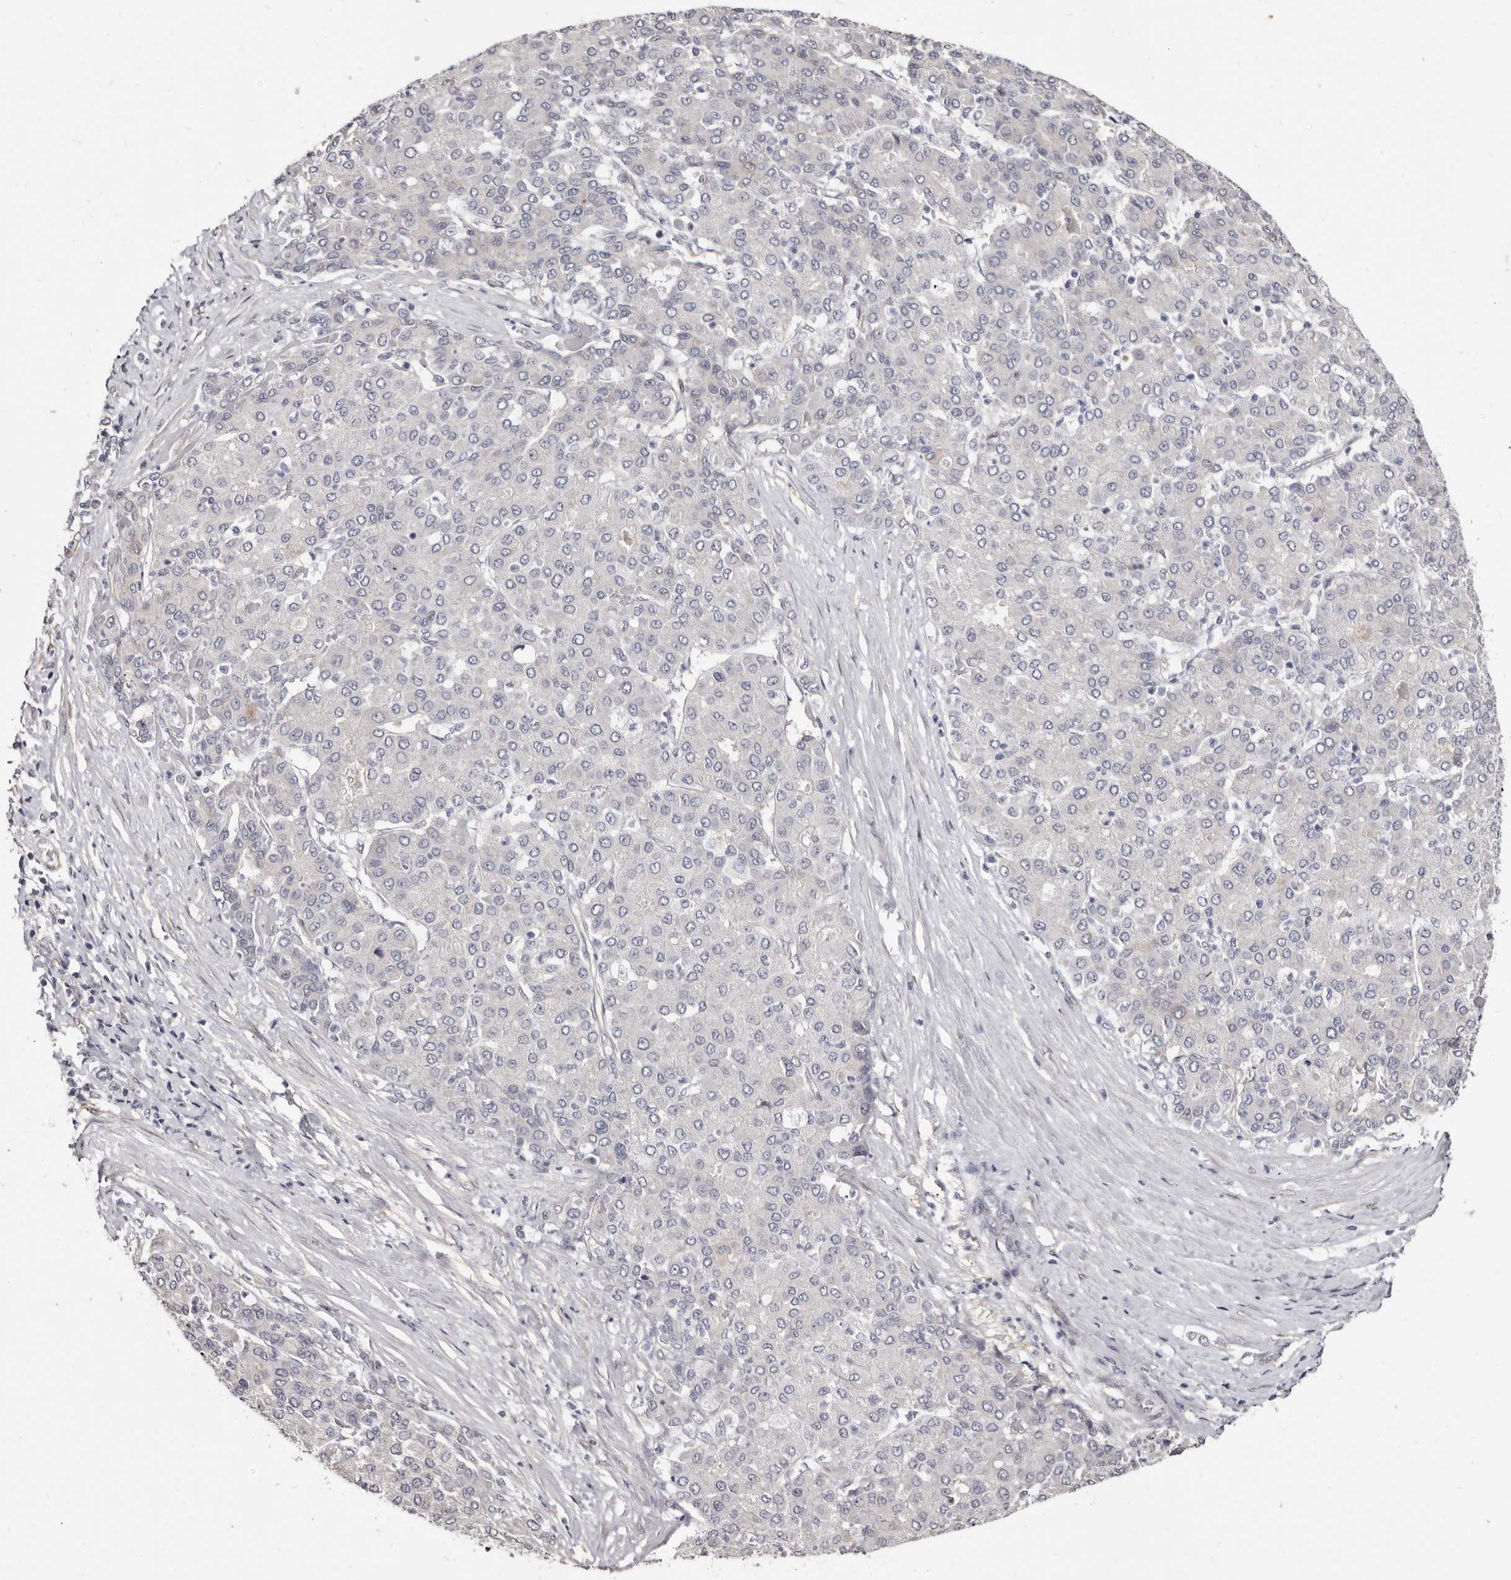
{"staining": {"intensity": "negative", "quantity": "none", "location": "none"}, "tissue": "liver cancer", "cell_type": "Tumor cells", "image_type": "cancer", "snomed": [{"axis": "morphology", "description": "Carcinoma, Hepatocellular, NOS"}, {"axis": "topography", "description": "Liver"}], "caption": "Image shows no protein positivity in tumor cells of liver hepatocellular carcinoma tissue.", "gene": "KHDRBS2", "patient": {"sex": "male", "age": 65}}